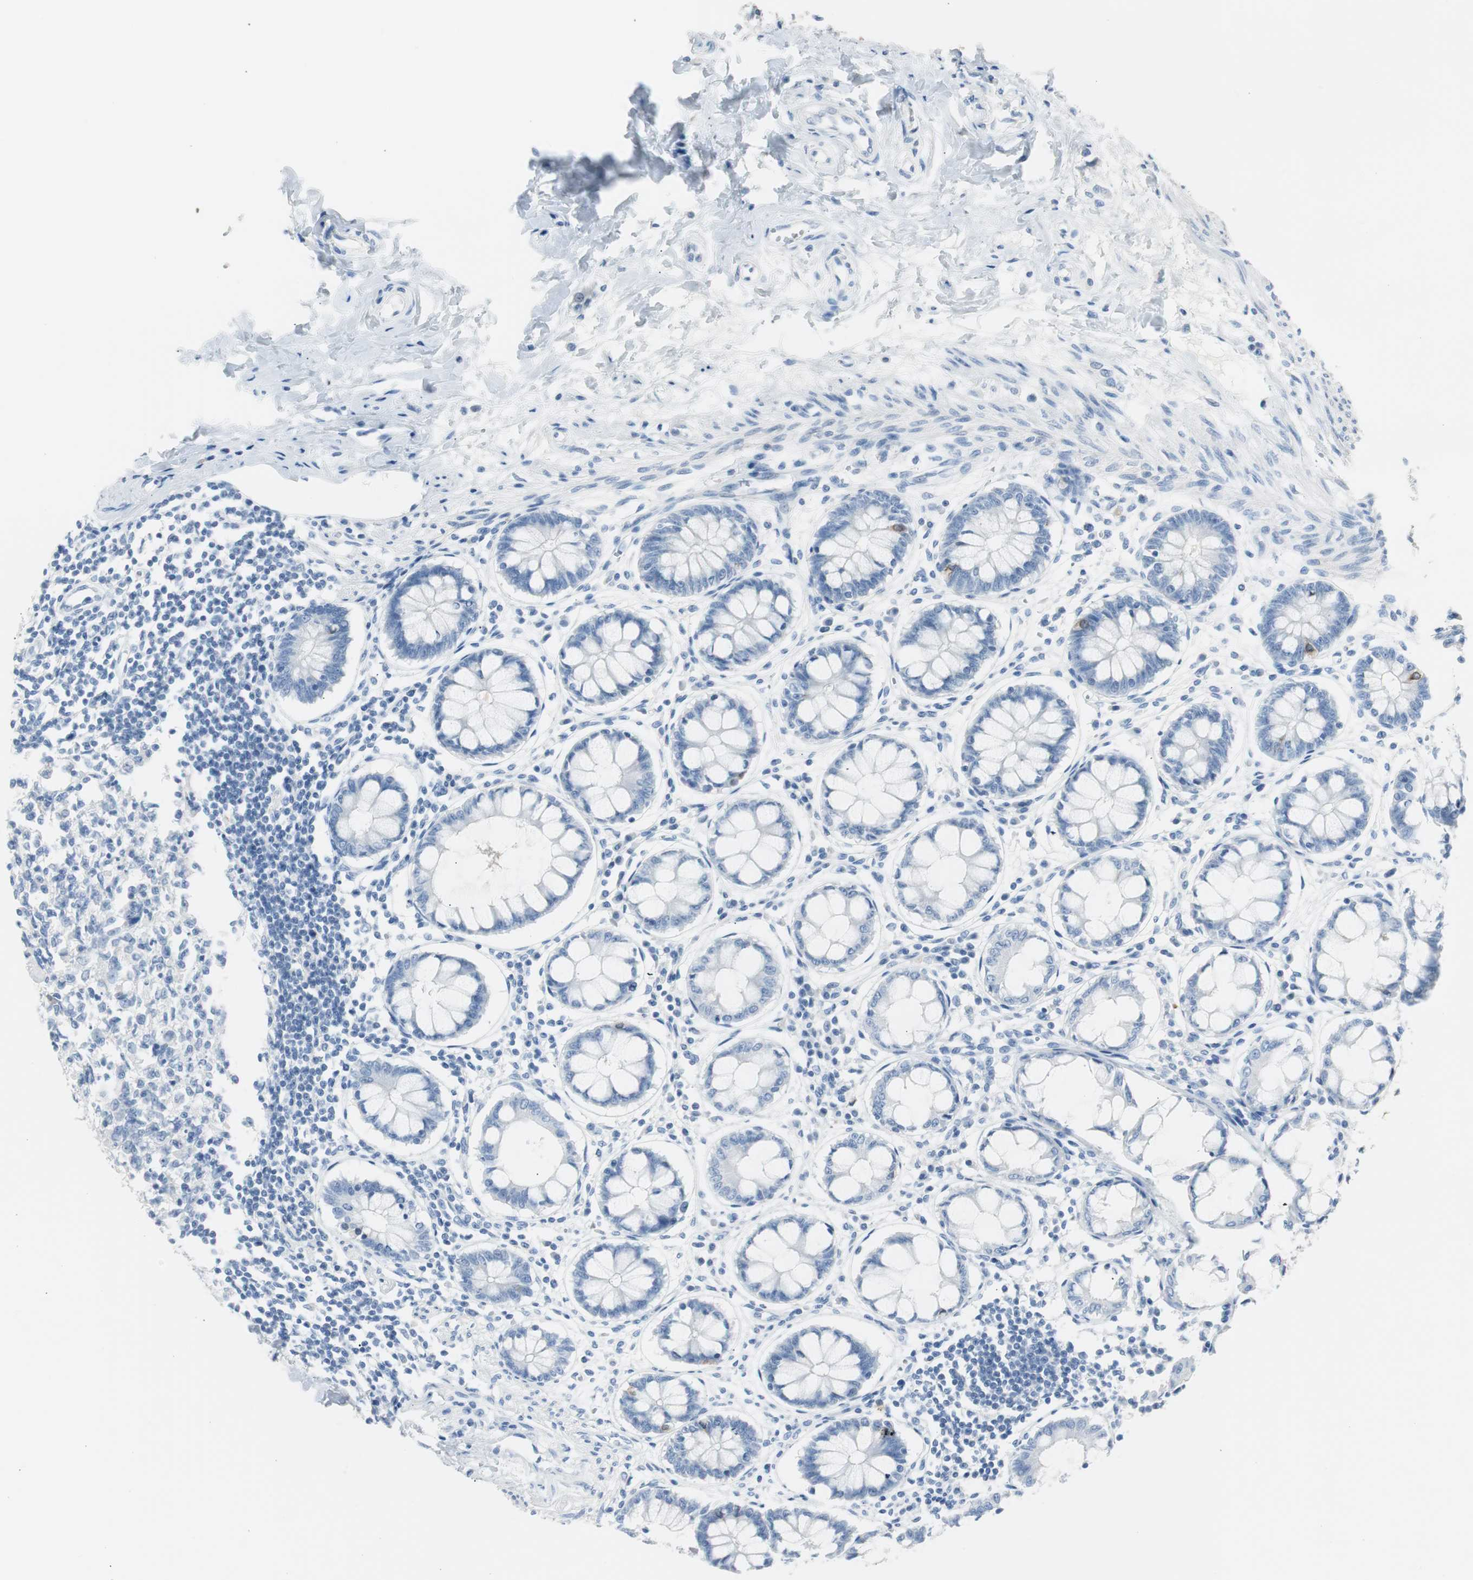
{"staining": {"intensity": "negative", "quantity": "none", "location": "none"}, "tissue": "colon", "cell_type": "Endothelial cells", "image_type": "normal", "snomed": [{"axis": "morphology", "description": "Normal tissue, NOS"}, {"axis": "morphology", "description": "Adenocarcinoma, NOS"}, {"axis": "topography", "description": "Colon"}, {"axis": "topography", "description": "Peripheral nerve tissue"}], "caption": "An image of colon stained for a protein reveals no brown staining in endothelial cells. (DAB immunohistochemistry (IHC), high magnification).", "gene": "S100A7A", "patient": {"sex": "male", "age": 14}}